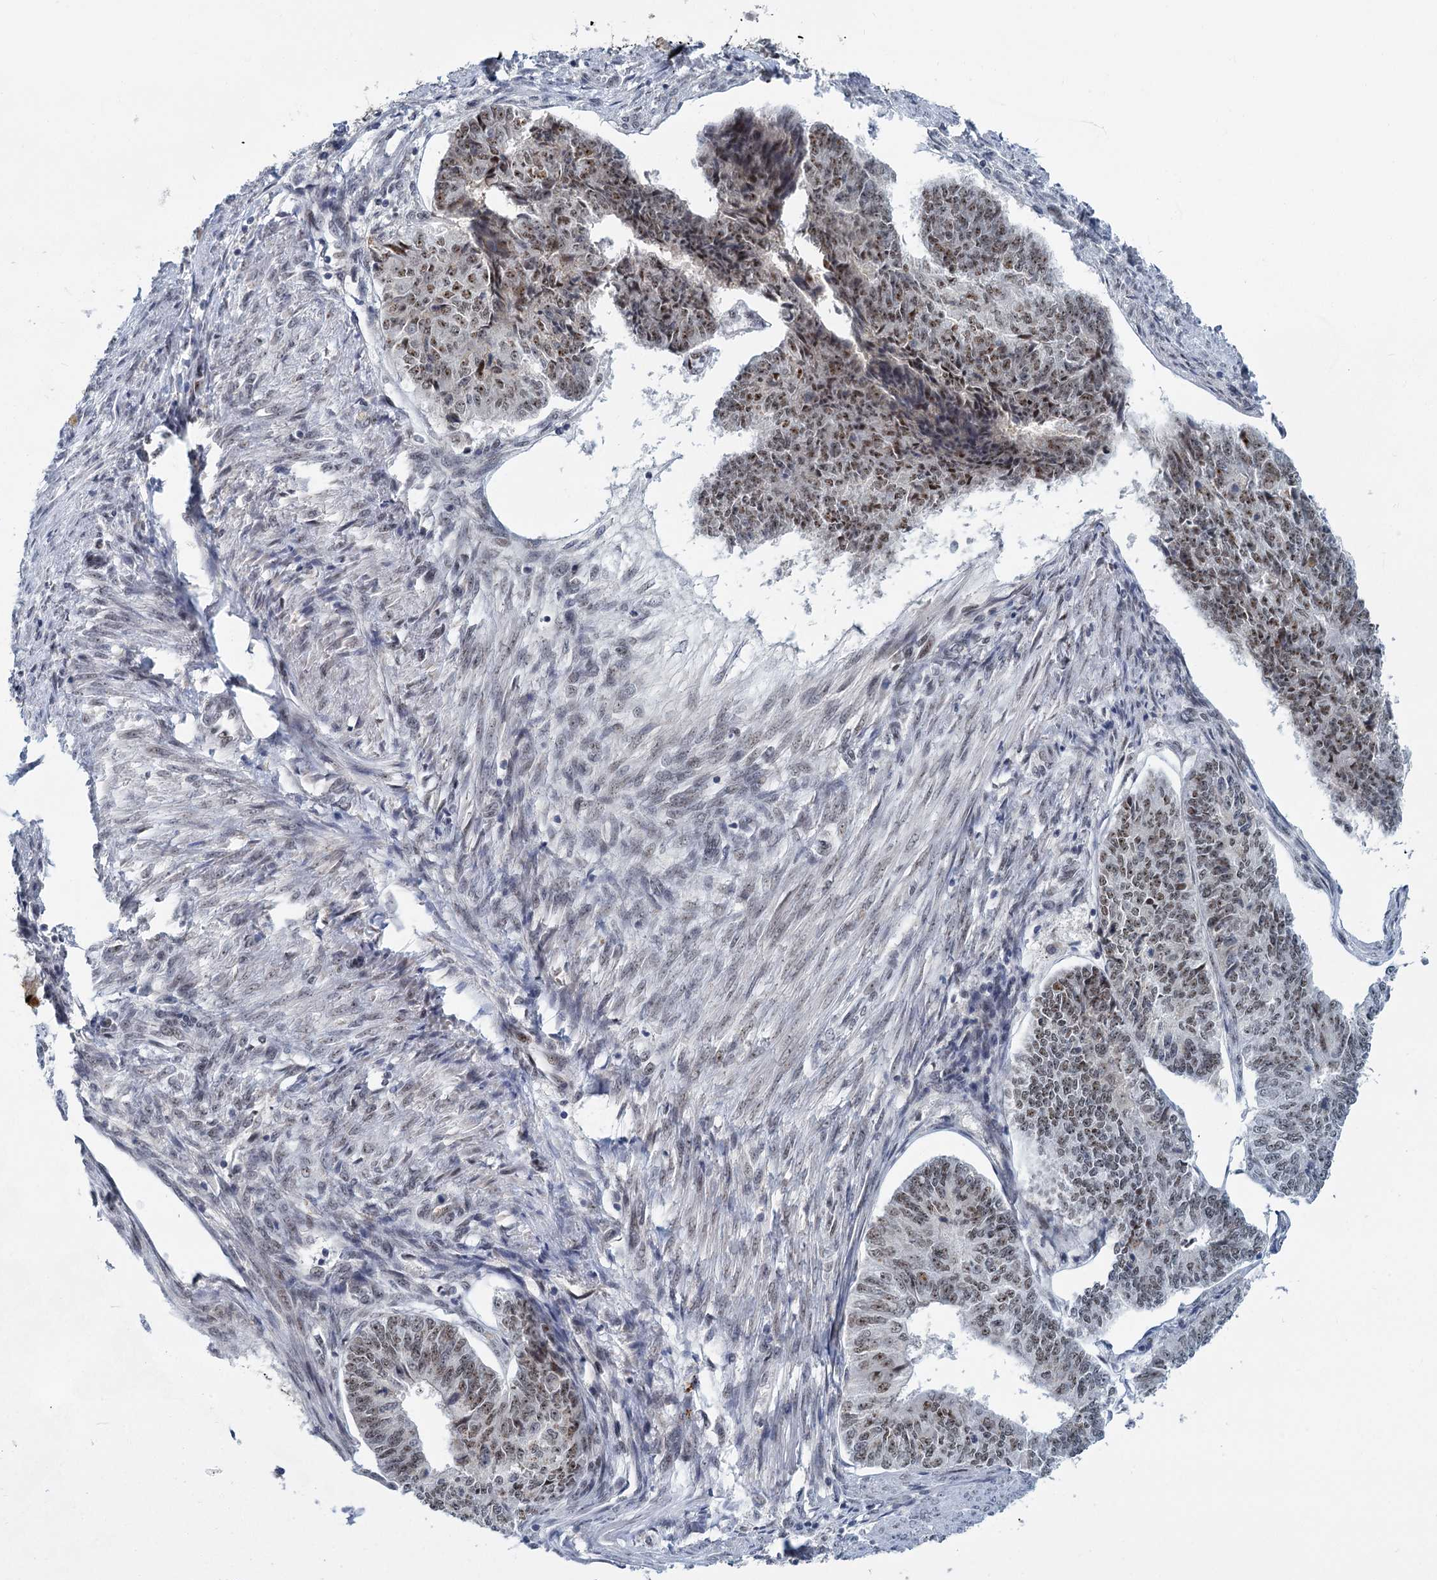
{"staining": {"intensity": "moderate", "quantity": ">75%", "location": "nuclear"}, "tissue": "endometrial cancer", "cell_type": "Tumor cells", "image_type": "cancer", "snomed": [{"axis": "morphology", "description": "Adenocarcinoma, NOS"}, {"axis": "topography", "description": "Endometrium"}], "caption": "An immunohistochemistry photomicrograph of tumor tissue is shown. Protein staining in brown highlights moderate nuclear positivity in endometrial cancer (adenocarcinoma) within tumor cells.", "gene": "RPRD1A", "patient": {"sex": "female", "age": 32}}